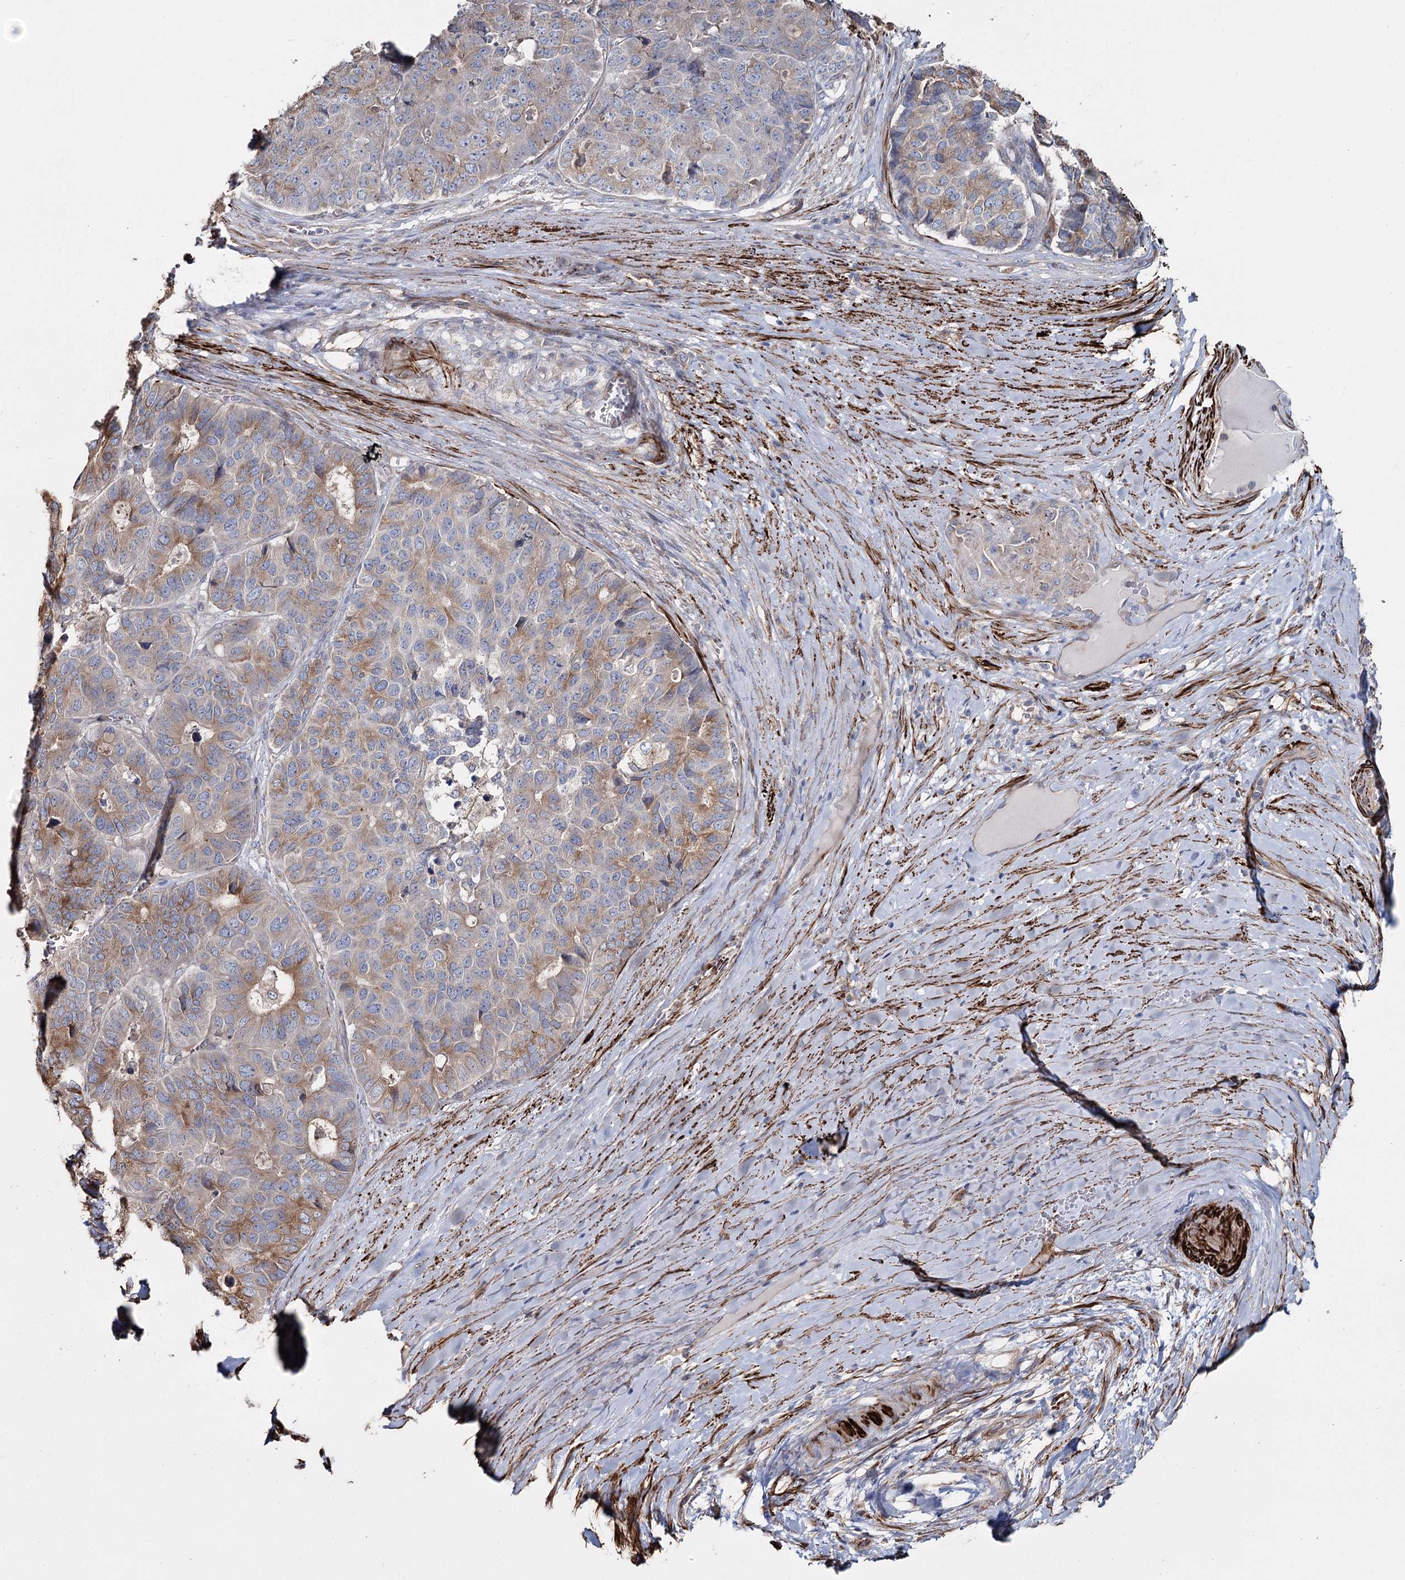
{"staining": {"intensity": "moderate", "quantity": ">75%", "location": "cytoplasmic/membranous"}, "tissue": "pancreatic cancer", "cell_type": "Tumor cells", "image_type": "cancer", "snomed": [{"axis": "morphology", "description": "Adenocarcinoma, NOS"}, {"axis": "topography", "description": "Pancreas"}], "caption": "Moderate cytoplasmic/membranous expression is seen in approximately >75% of tumor cells in pancreatic adenocarcinoma. The staining is performed using DAB (3,3'-diaminobenzidine) brown chromogen to label protein expression. The nuclei are counter-stained blue using hematoxylin.", "gene": "SUMF1", "patient": {"sex": "male", "age": 50}}